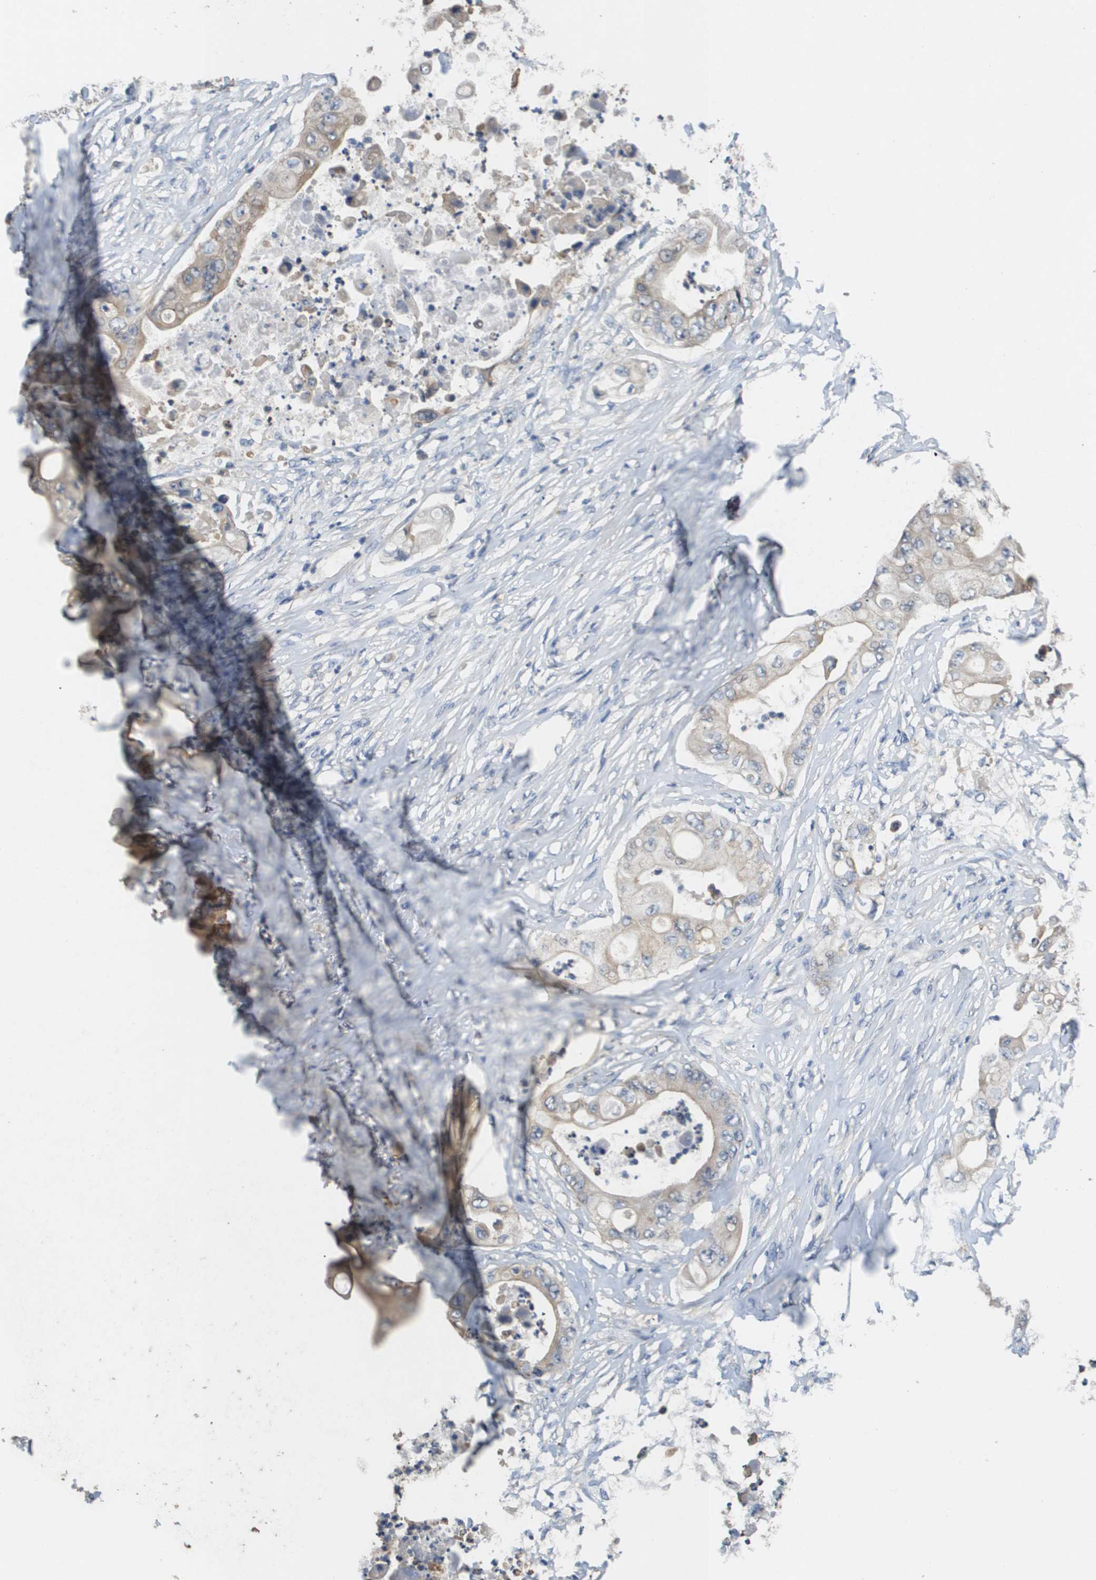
{"staining": {"intensity": "weak", "quantity": ">75%", "location": "cytoplasmic/membranous"}, "tissue": "stomach cancer", "cell_type": "Tumor cells", "image_type": "cancer", "snomed": [{"axis": "morphology", "description": "Adenocarcinoma, NOS"}, {"axis": "topography", "description": "Stomach"}], "caption": "An immunohistochemistry (IHC) photomicrograph of neoplastic tissue is shown. Protein staining in brown shows weak cytoplasmic/membranous positivity in stomach cancer (adenocarcinoma) within tumor cells. (IHC, brightfield microscopy, high magnification).", "gene": "RAB27B", "patient": {"sex": "female", "age": 73}}